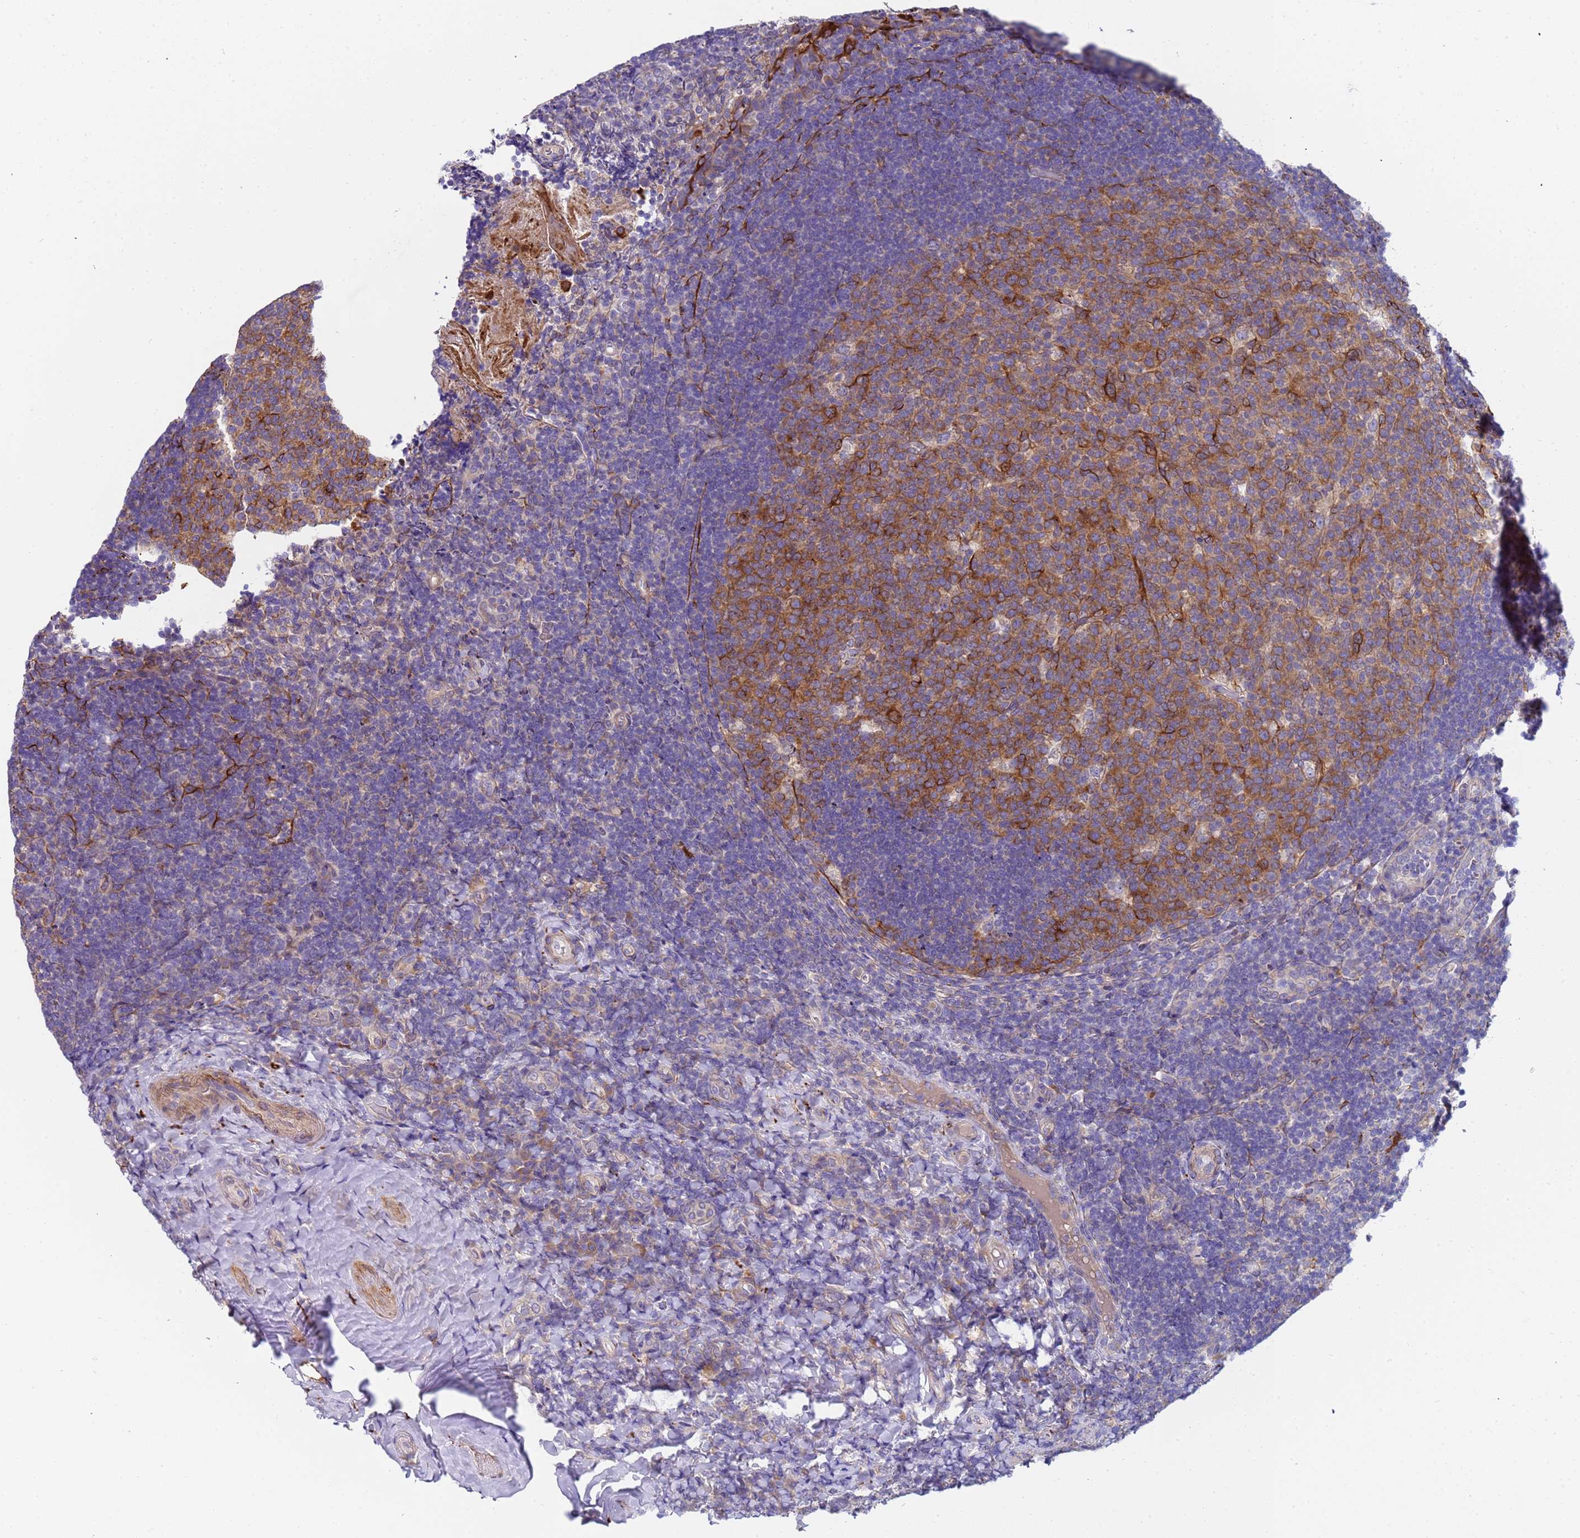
{"staining": {"intensity": "moderate", "quantity": ">75%", "location": "cytoplasmic/membranous"}, "tissue": "tonsil", "cell_type": "Germinal center cells", "image_type": "normal", "snomed": [{"axis": "morphology", "description": "Normal tissue, NOS"}, {"axis": "topography", "description": "Tonsil"}], "caption": "Tonsil was stained to show a protein in brown. There is medium levels of moderate cytoplasmic/membranous expression in about >75% of germinal center cells. (DAB (3,3'-diaminobenzidine) IHC with brightfield microscopy, high magnification).", "gene": "PAQR7", "patient": {"sex": "female", "age": 10}}